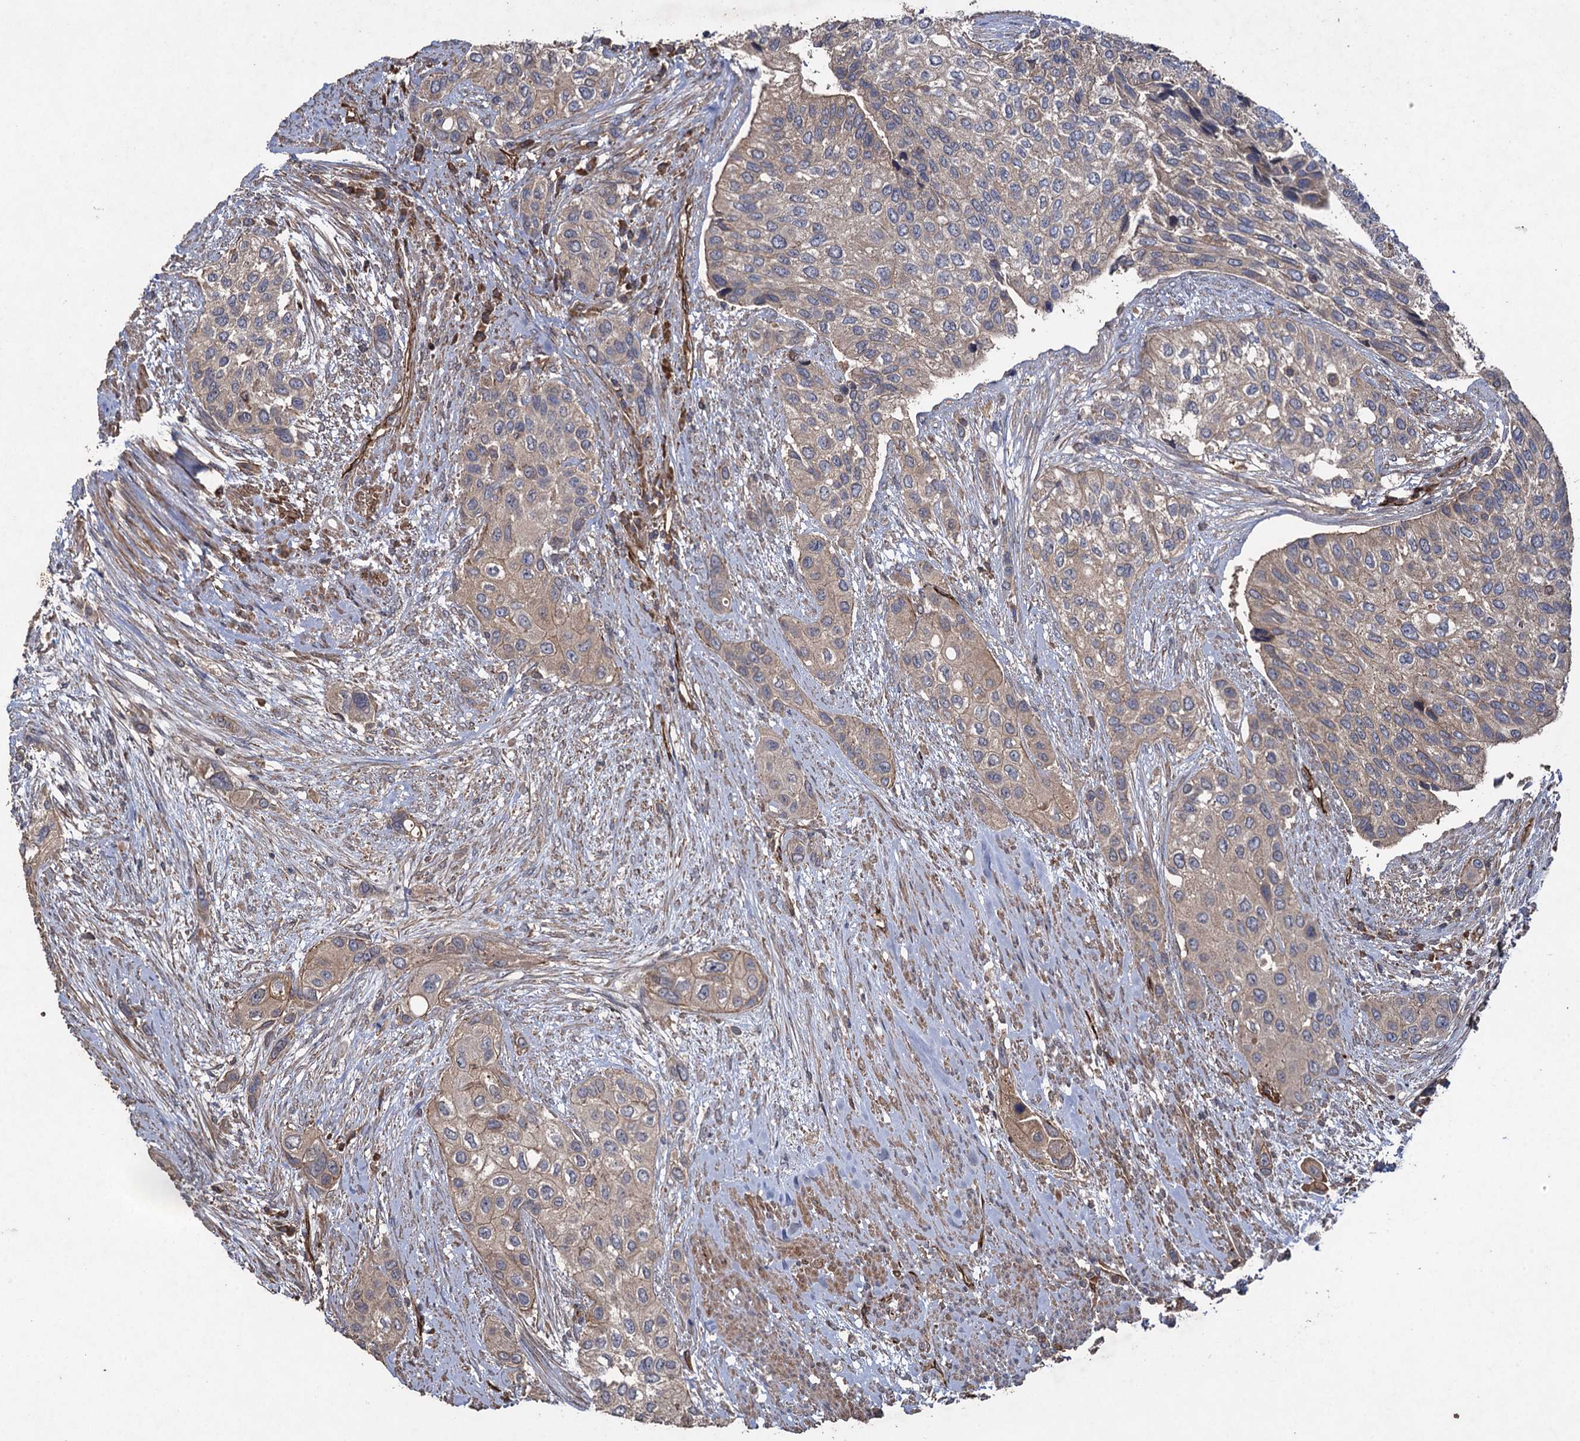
{"staining": {"intensity": "weak", "quantity": "25%-75%", "location": "cytoplasmic/membranous"}, "tissue": "urothelial cancer", "cell_type": "Tumor cells", "image_type": "cancer", "snomed": [{"axis": "morphology", "description": "Normal tissue, NOS"}, {"axis": "morphology", "description": "Urothelial carcinoma, High grade"}, {"axis": "topography", "description": "Vascular tissue"}, {"axis": "topography", "description": "Urinary bladder"}], "caption": "About 25%-75% of tumor cells in human urothelial cancer show weak cytoplasmic/membranous protein positivity as visualized by brown immunohistochemical staining.", "gene": "TXNDC11", "patient": {"sex": "female", "age": 56}}